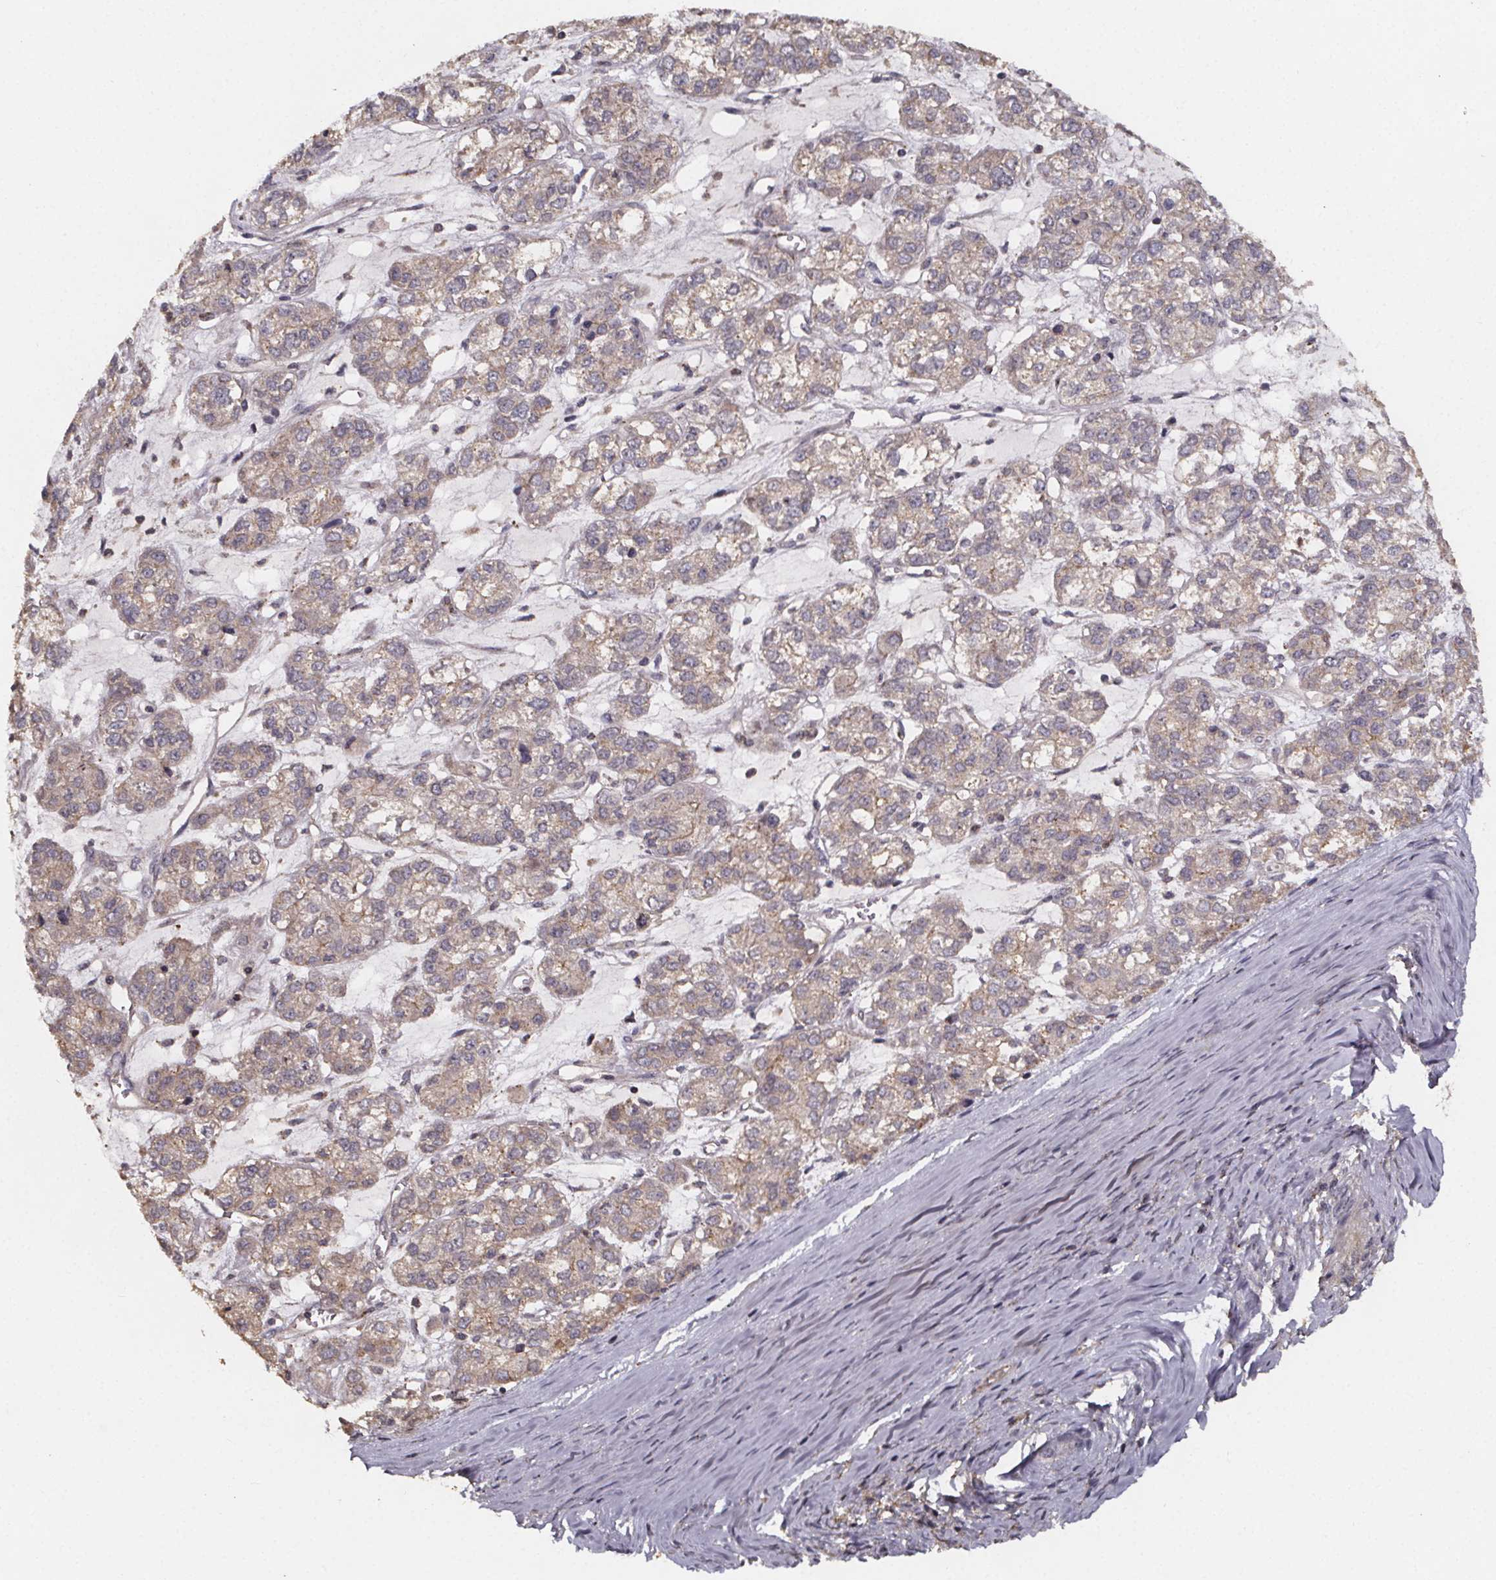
{"staining": {"intensity": "weak", "quantity": "25%-75%", "location": "cytoplasmic/membranous"}, "tissue": "ovarian cancer", "cell_type": "Tumor cells", "image_type": "cancer", "snomed": [{"axis": "morphology", "description": "Carcinoma, endometroid"}, {"axis": "topography", "description": "Ovary"}], "caption": "Immunohistochemistry (DAB (3,3'-diaminobenzidine)) staining of ovarian cancer (endometroid carcinoma) demonstrates weak cytoplasmic/membranous protein staining in about 25%-75% of tumor cells. Ihc stains the protein of interest in brown and the nuclei are stained blue.", "gene": "ZNF879", "patient": {"sex": "female", "age": 64}}